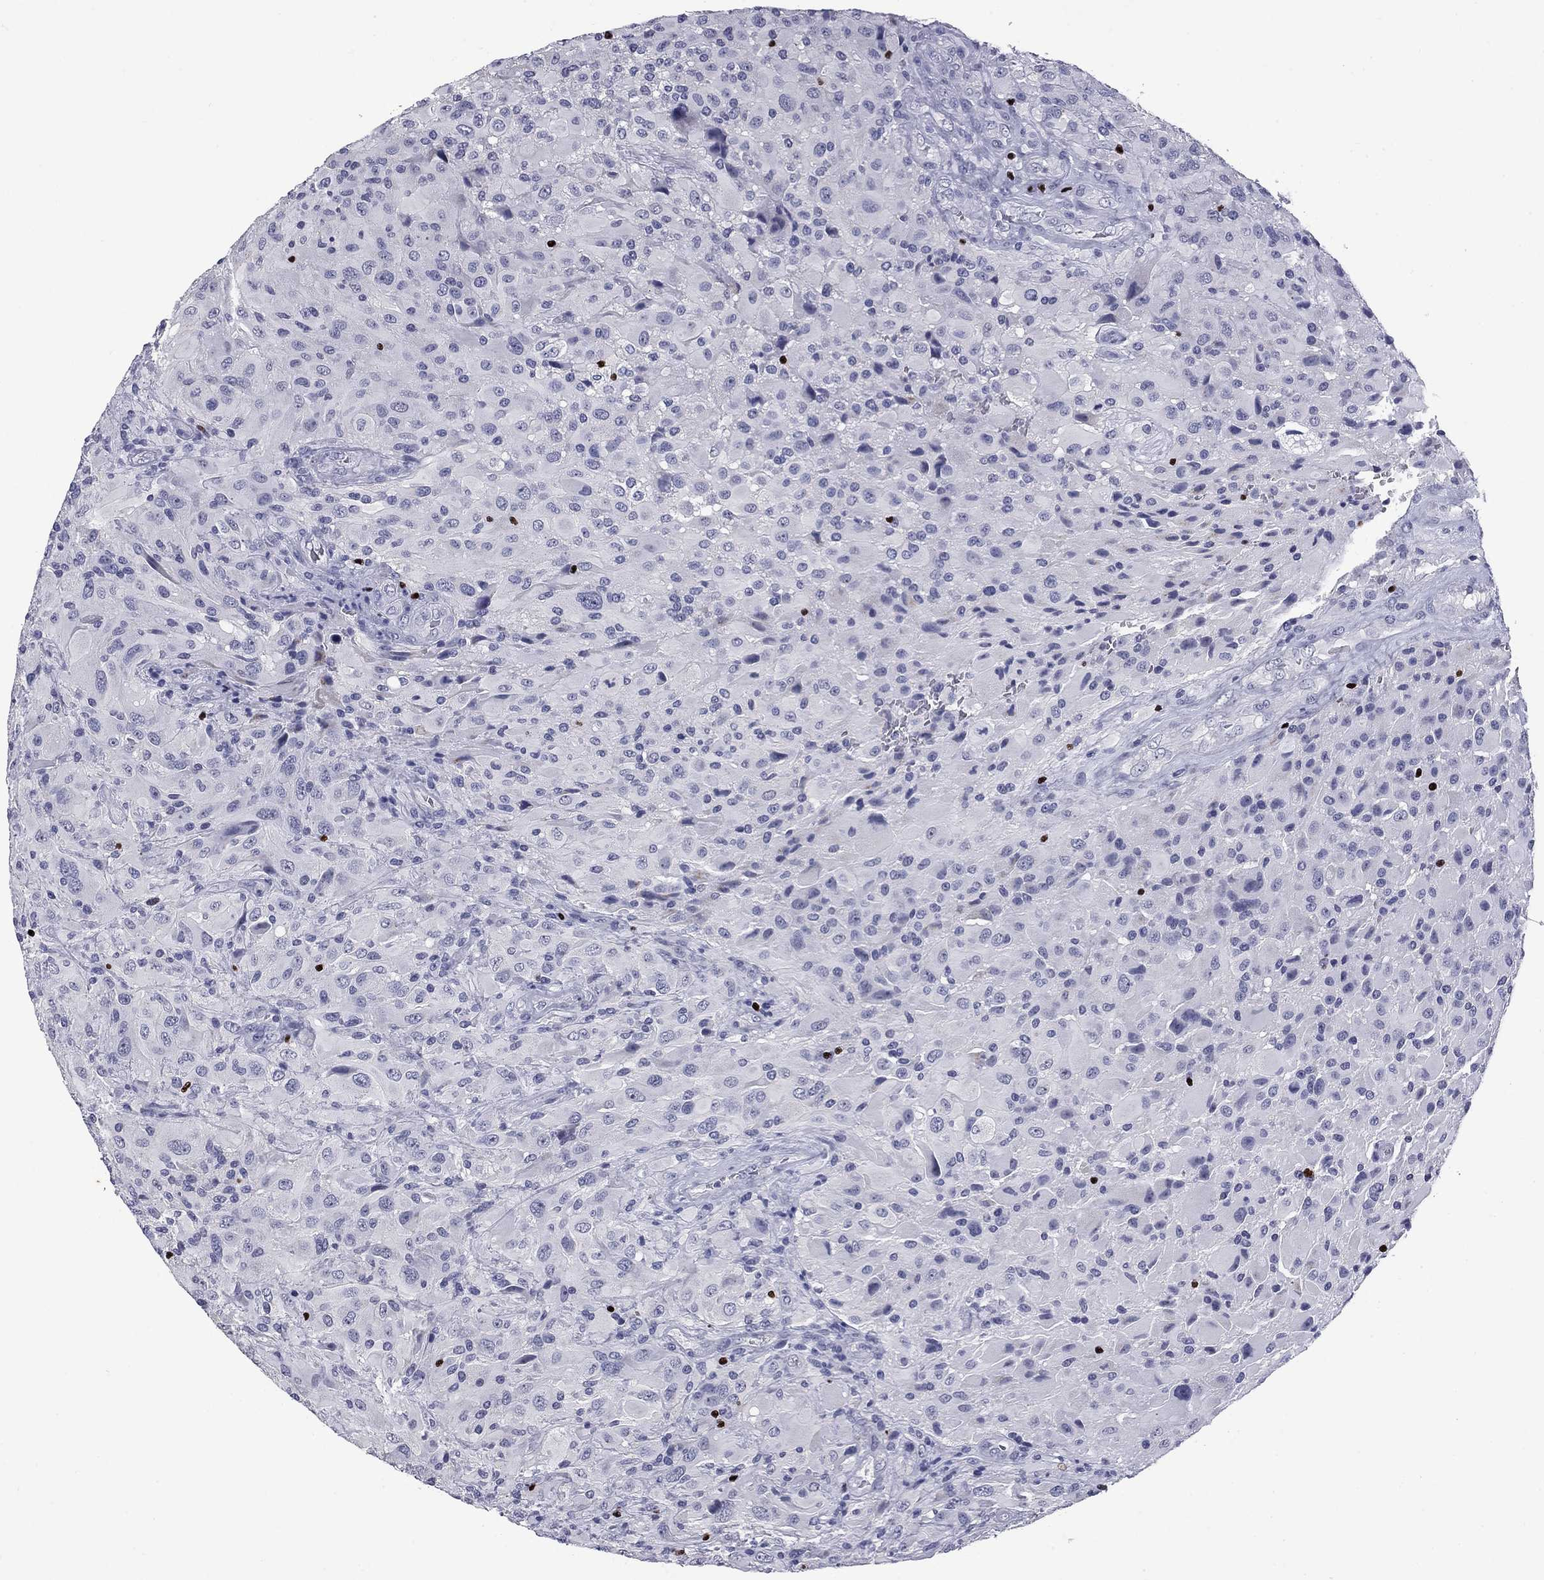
{"staining": {"intensity": "negative", "quantity": "none", "location": "none"}, "tissue": "glioma", "cell_type": "Tumor cells", "image_type": "cancer", "snomed": [{"axis": "morphology", "description": "Glioma, malignant, High grade"}, {"axis": "topography", "description": "Cerebral cortex"}], "caption": "An immunohistochemistry photomicrograph of malignant glioma (high-grade) is shown. There is no staining in tumor cells of malignant glioma (high-grade).", "gene": "IKZF3", "patient": {"sex": "male", "age": 35}}